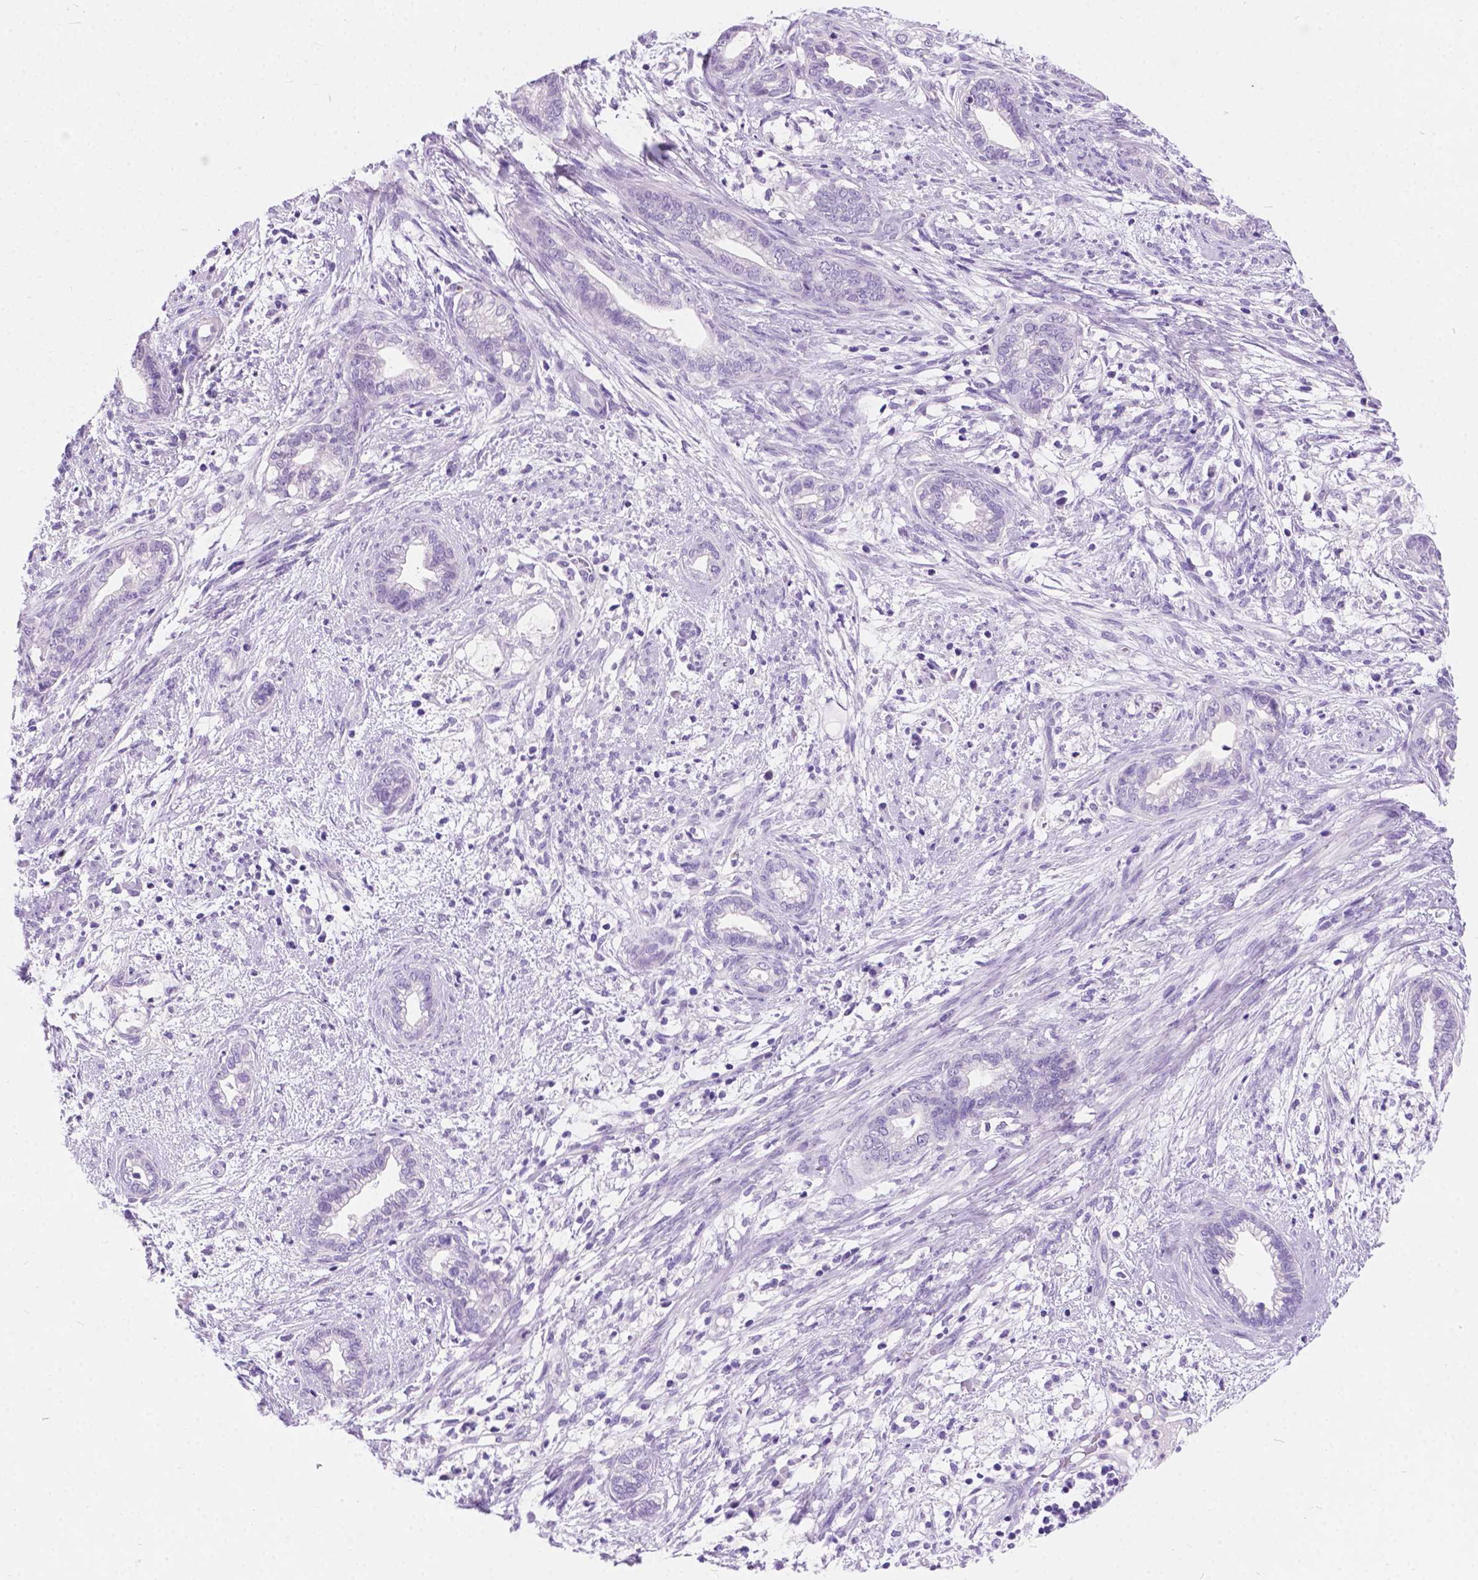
{"staining": {"intensity": "negative", "quantity": "none", "location": "none"}, "tissue": "cervical cancer", "cell_type": "Tumor cells", "image_type": "cancer", "snomed": [{"axis": "morphology", "description": "Adenocarcinoma, NOS"}, {"axis": "topography", "description": "Cervix"}], "caption": "Cervical cancer (adenocarcinoma) was stained to show a protein in brown. There is no significant expression in tumor cells. (DAB immunohistochemistry visualized using brightfield microscopy, high magnification).", "gene": "ARMS2", "patient": {"sex": "female", "age": 62}}